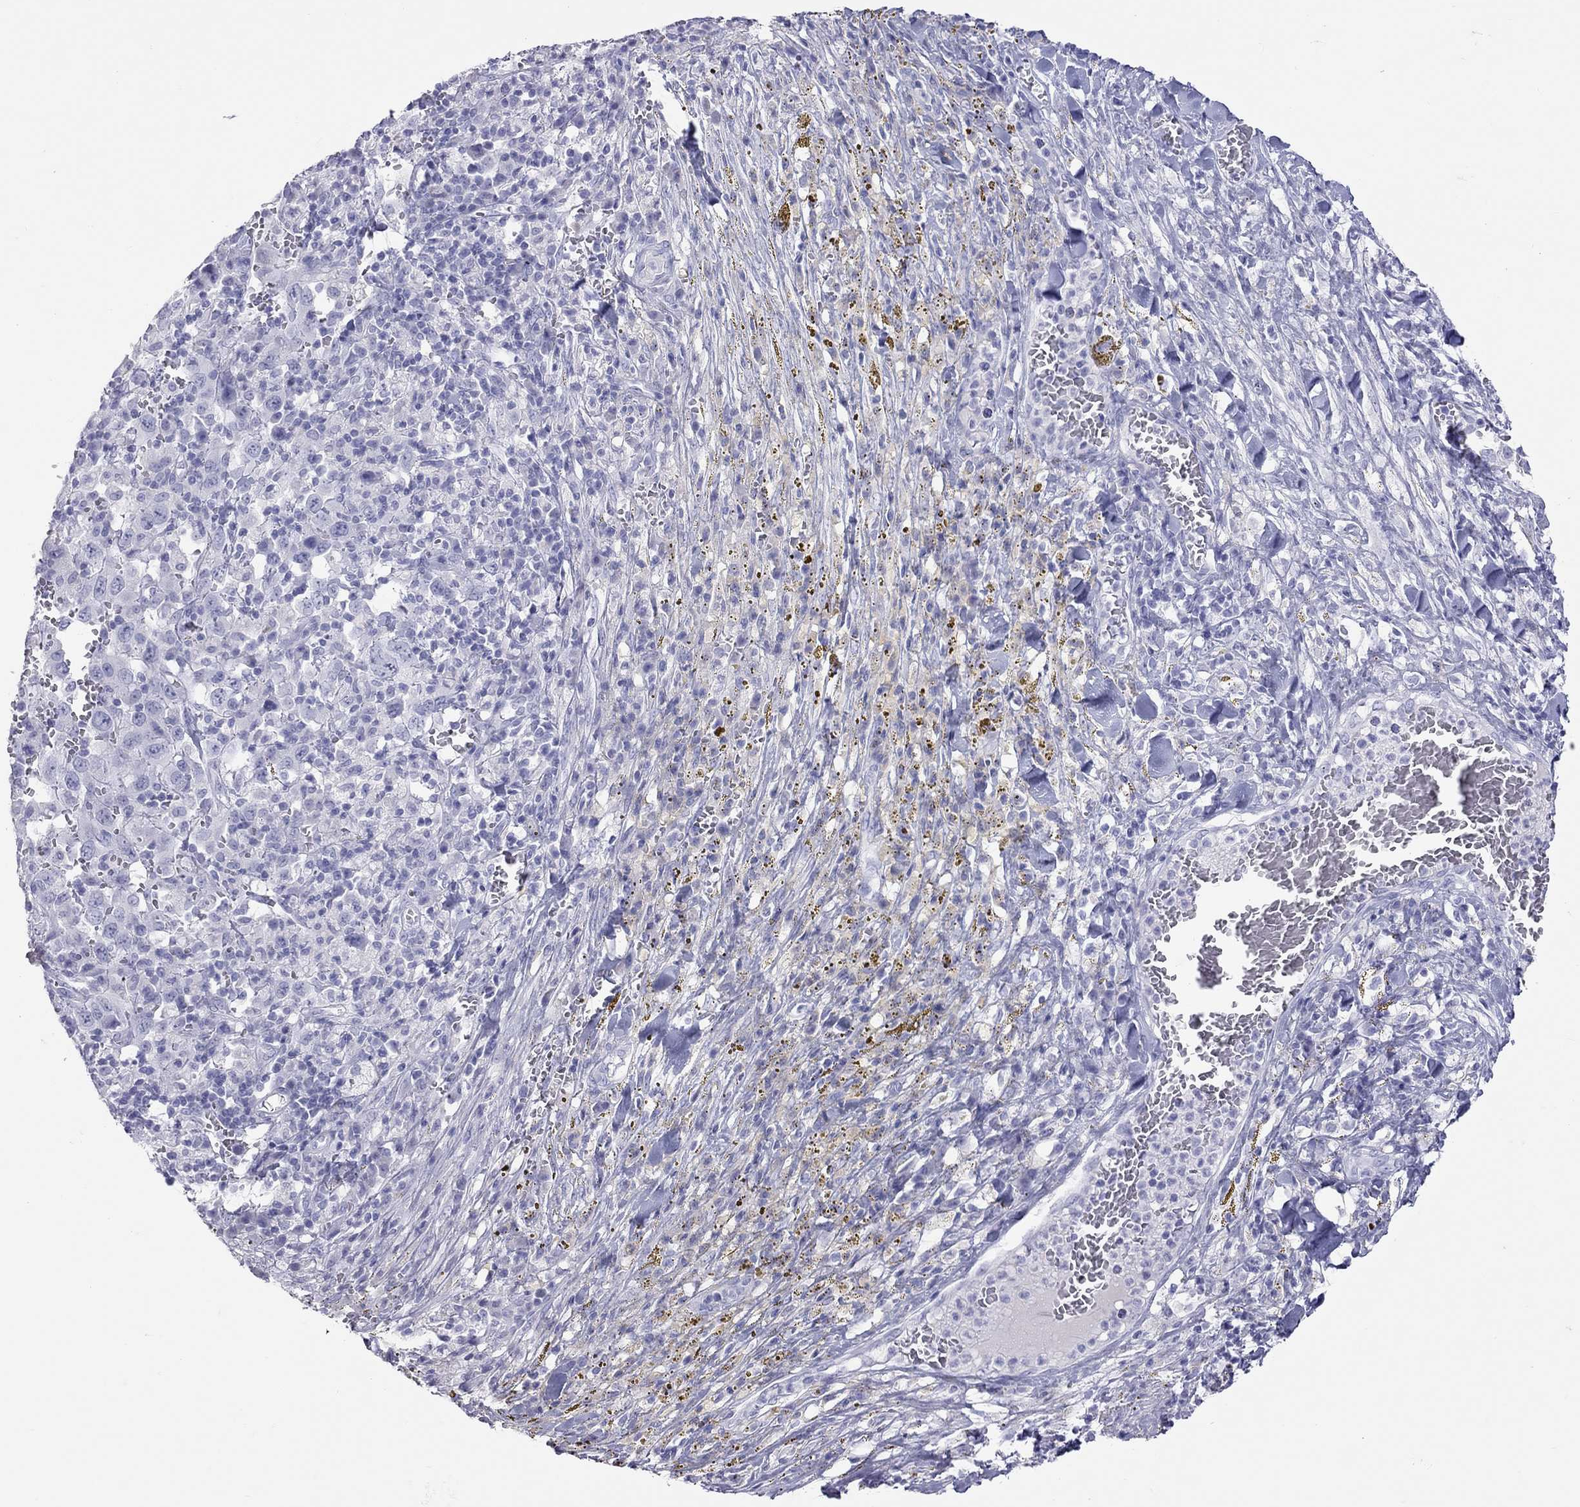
{"staining": {"intensity": "negative", "quantity": "none", "location": "none"}, "tissue": "melanoma", "cell_type": "Tumor cells", "image_type": "cancer", "snomed": [{"axis": "morphology", "description": "Malignant melanoma, NOS"}, {"axis": "topography", "description": "Skin"}], "caption": "An immunohistochemistry (IHC) image of malignant melanoma is shown. There is no staining in tumor cells of malignant melanoma.", "gene": "MUC16", "patient": {"sex": "female", "age": 91}}